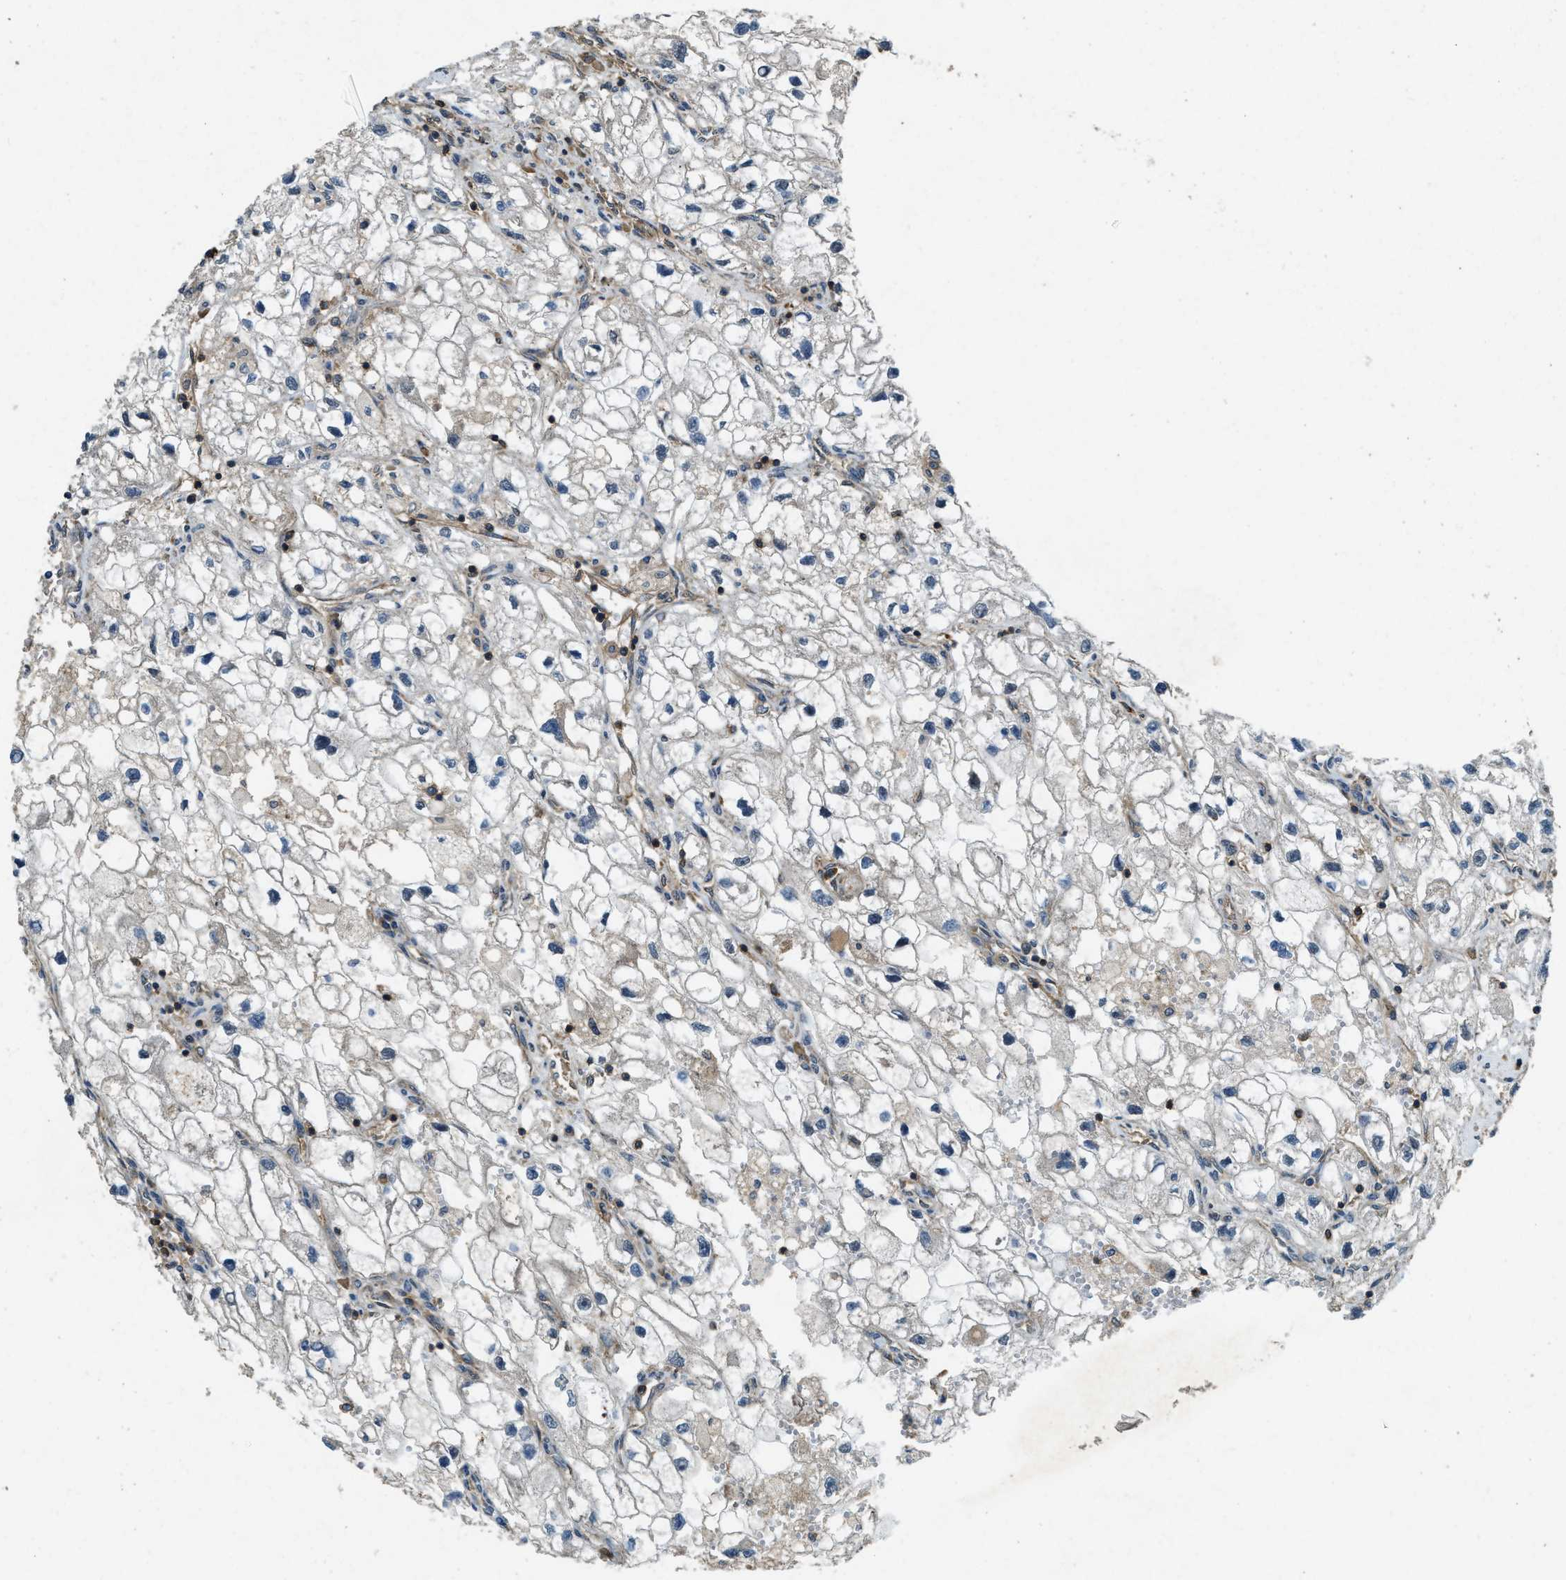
{"staining": {"intensity": "negative", "quantity": "none", "location": "none"}, "tissue": "renal cancer", "cell_type": "Tumor cells", "image_type": "cancer", "snomed": [{"axis": "morphology", "description": "Adenocarcinoma, NOS"}, {"axis": "topography", "description": "Kidney"}], "caption": "Immunohistochemistry of human renal cancer (adenocarcinoma) reveals no expression in tumor cells.", "gene": "ATP8B1", "patient": {"sex": "female", "age": 70}}